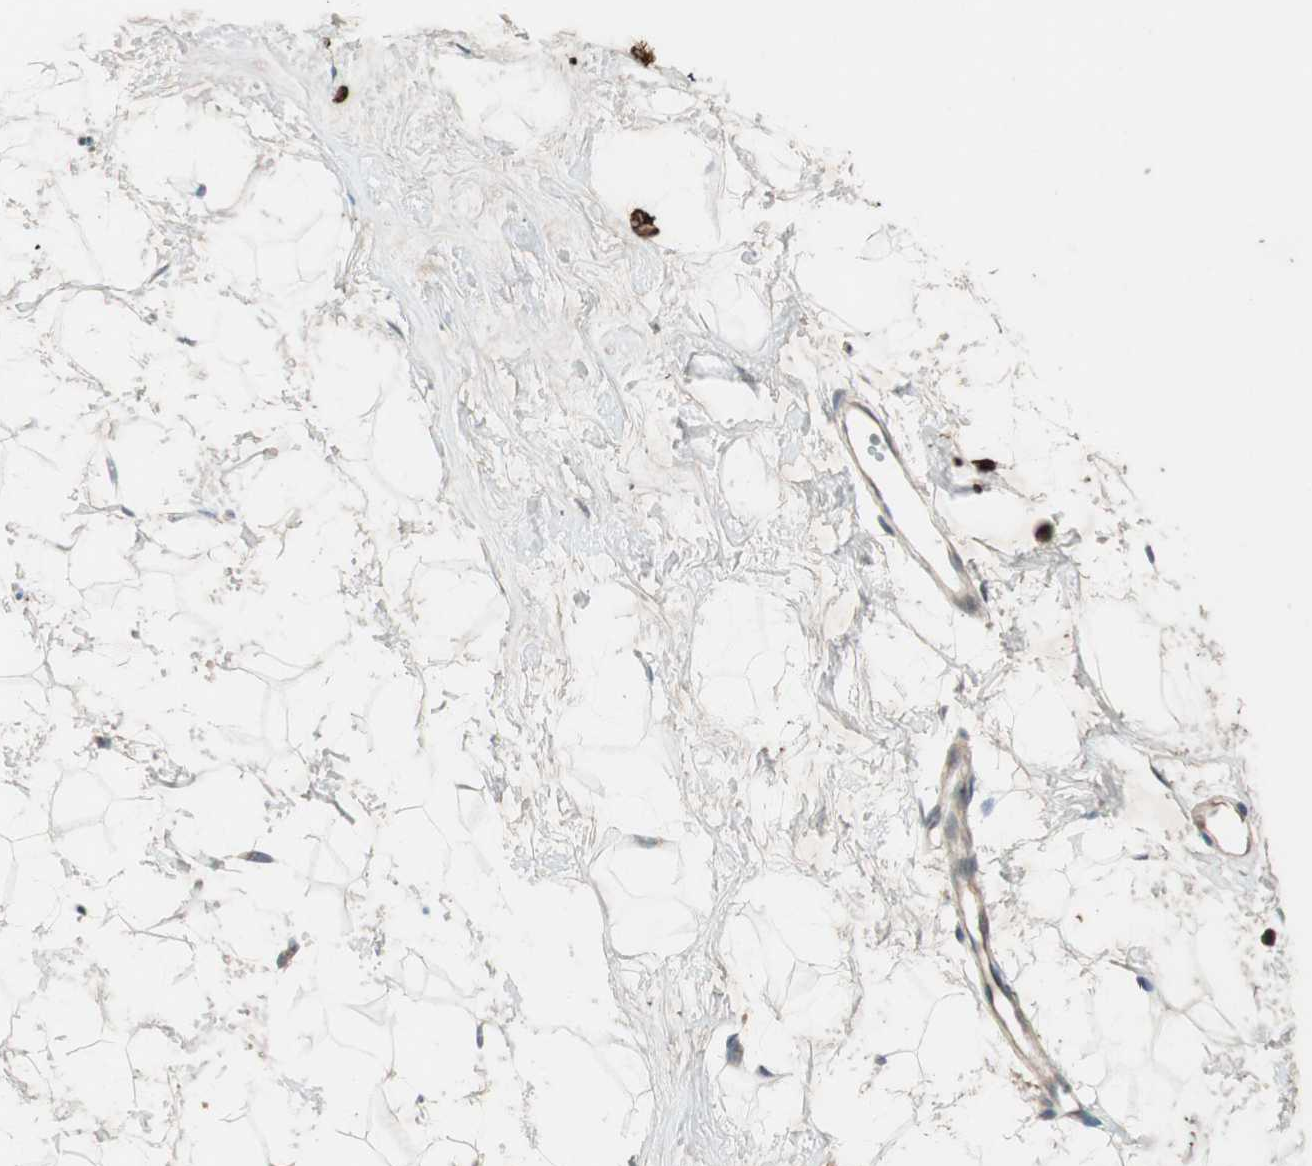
{"staining": {"intensity": "negative", "quantity": "none", "location": "none"}, "tissue": "breast", "cell_type": "Adipocytes", "image_type": "normal", "snomed": [{"axis": "morphology", "description": "Normal tissue, NOS"}, {"axis": "topography", "description": "Breast"}], "caption": "Human breast stained for a protein using immunohistochemistry (IHC) exhibits no expression in adipocytes.", "gene": "APOO", "patient": {"sex": "female", "age": 23}}